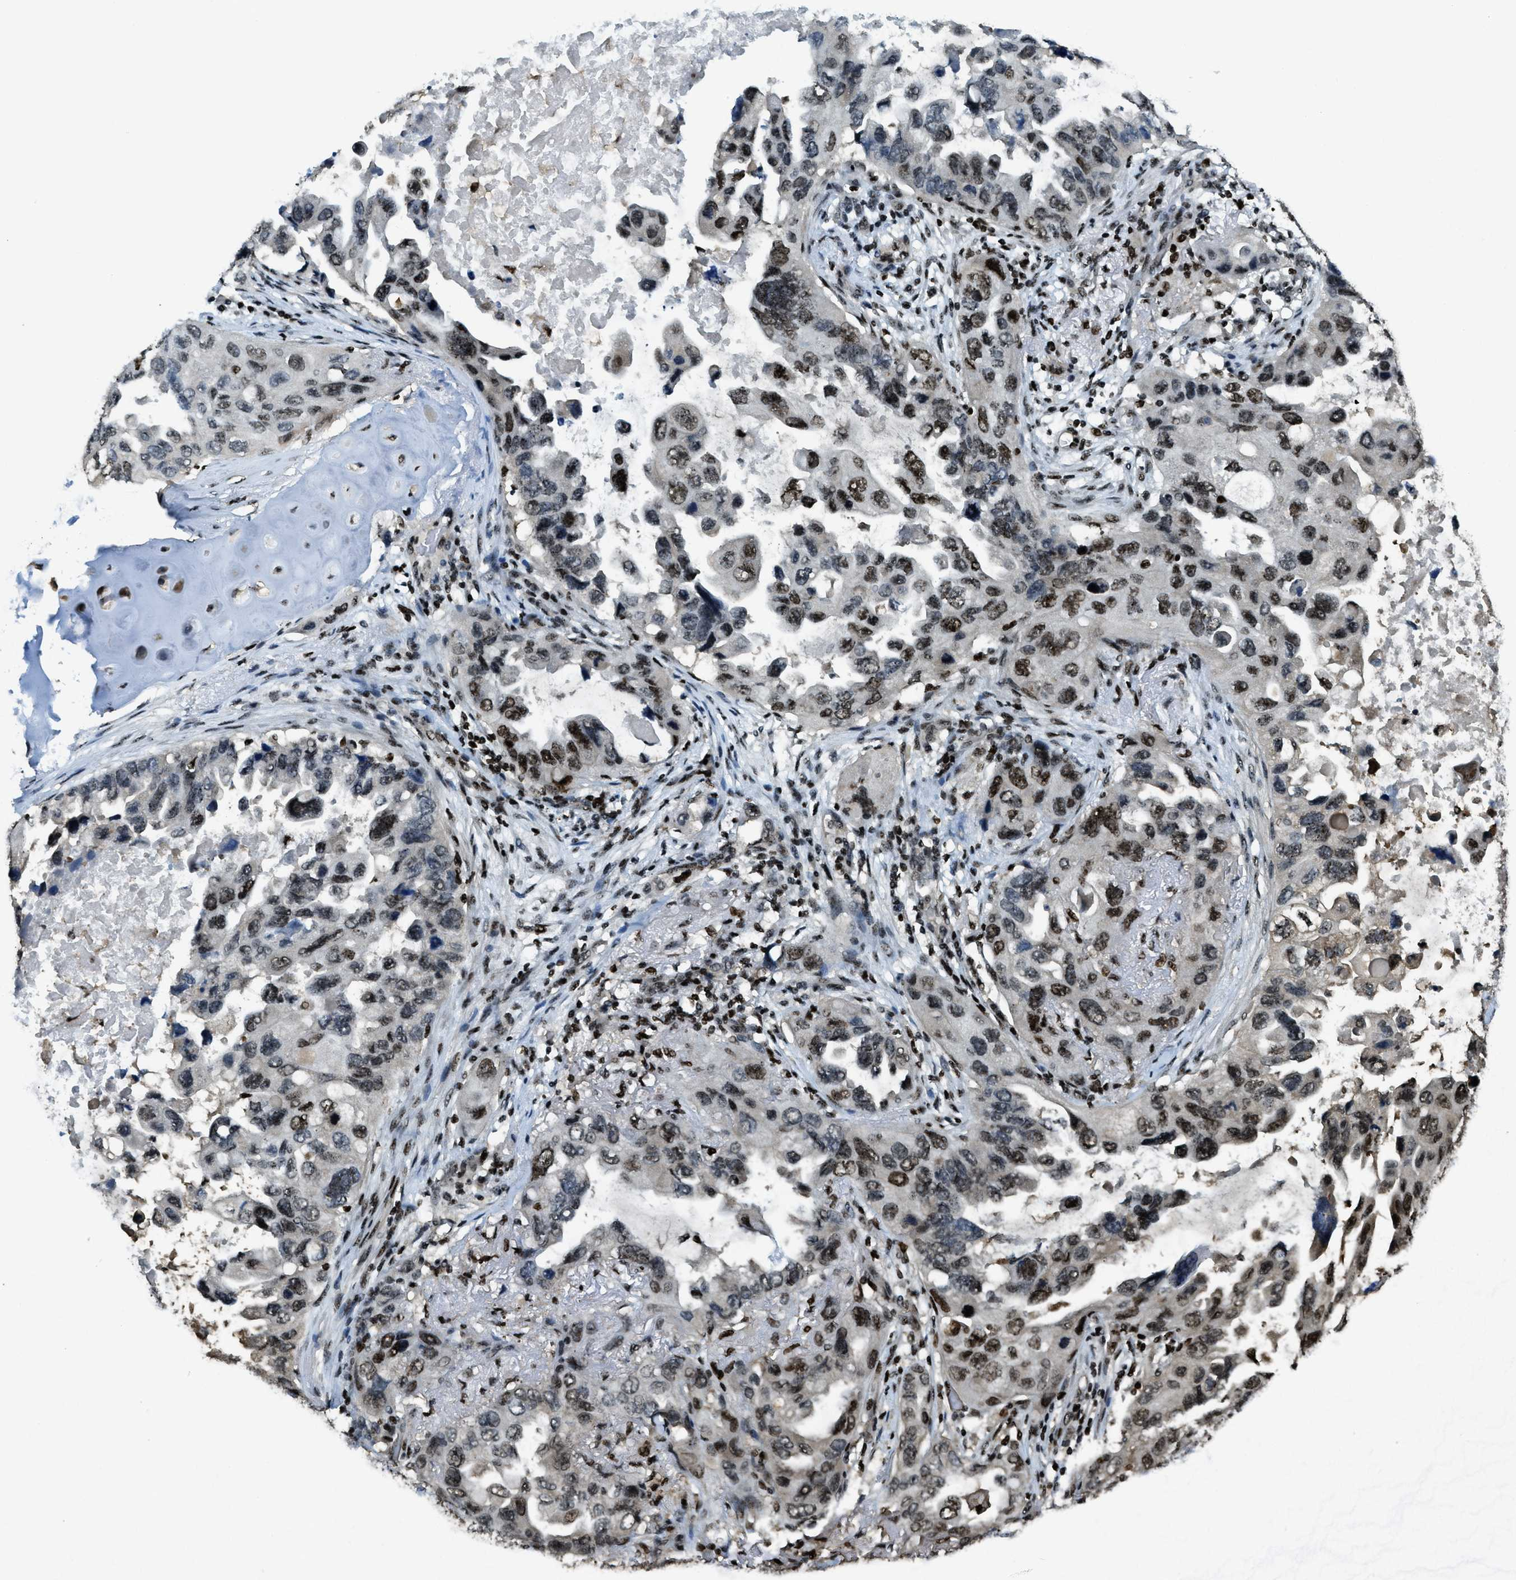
{"staining": {"intensity": "strong", "quantity": ">75%", "location": "nuclear"}, "tissue": "lung cancer", "cell_type": "Tumor cells", "image_type": "cancer", "snomed": [{"axis": "morphology", "description": "Squamous cell carcinoma, NOS"}, {"axis": "topography", "description": "Lung"}], "caption": "A micrograph of human squamous cell carcinoma (lung) stained for a protein exhibits strong nuclear brown staining in tumor cells.", "gene": "SP100", "patient": {"sex": "female", "age": 73}}